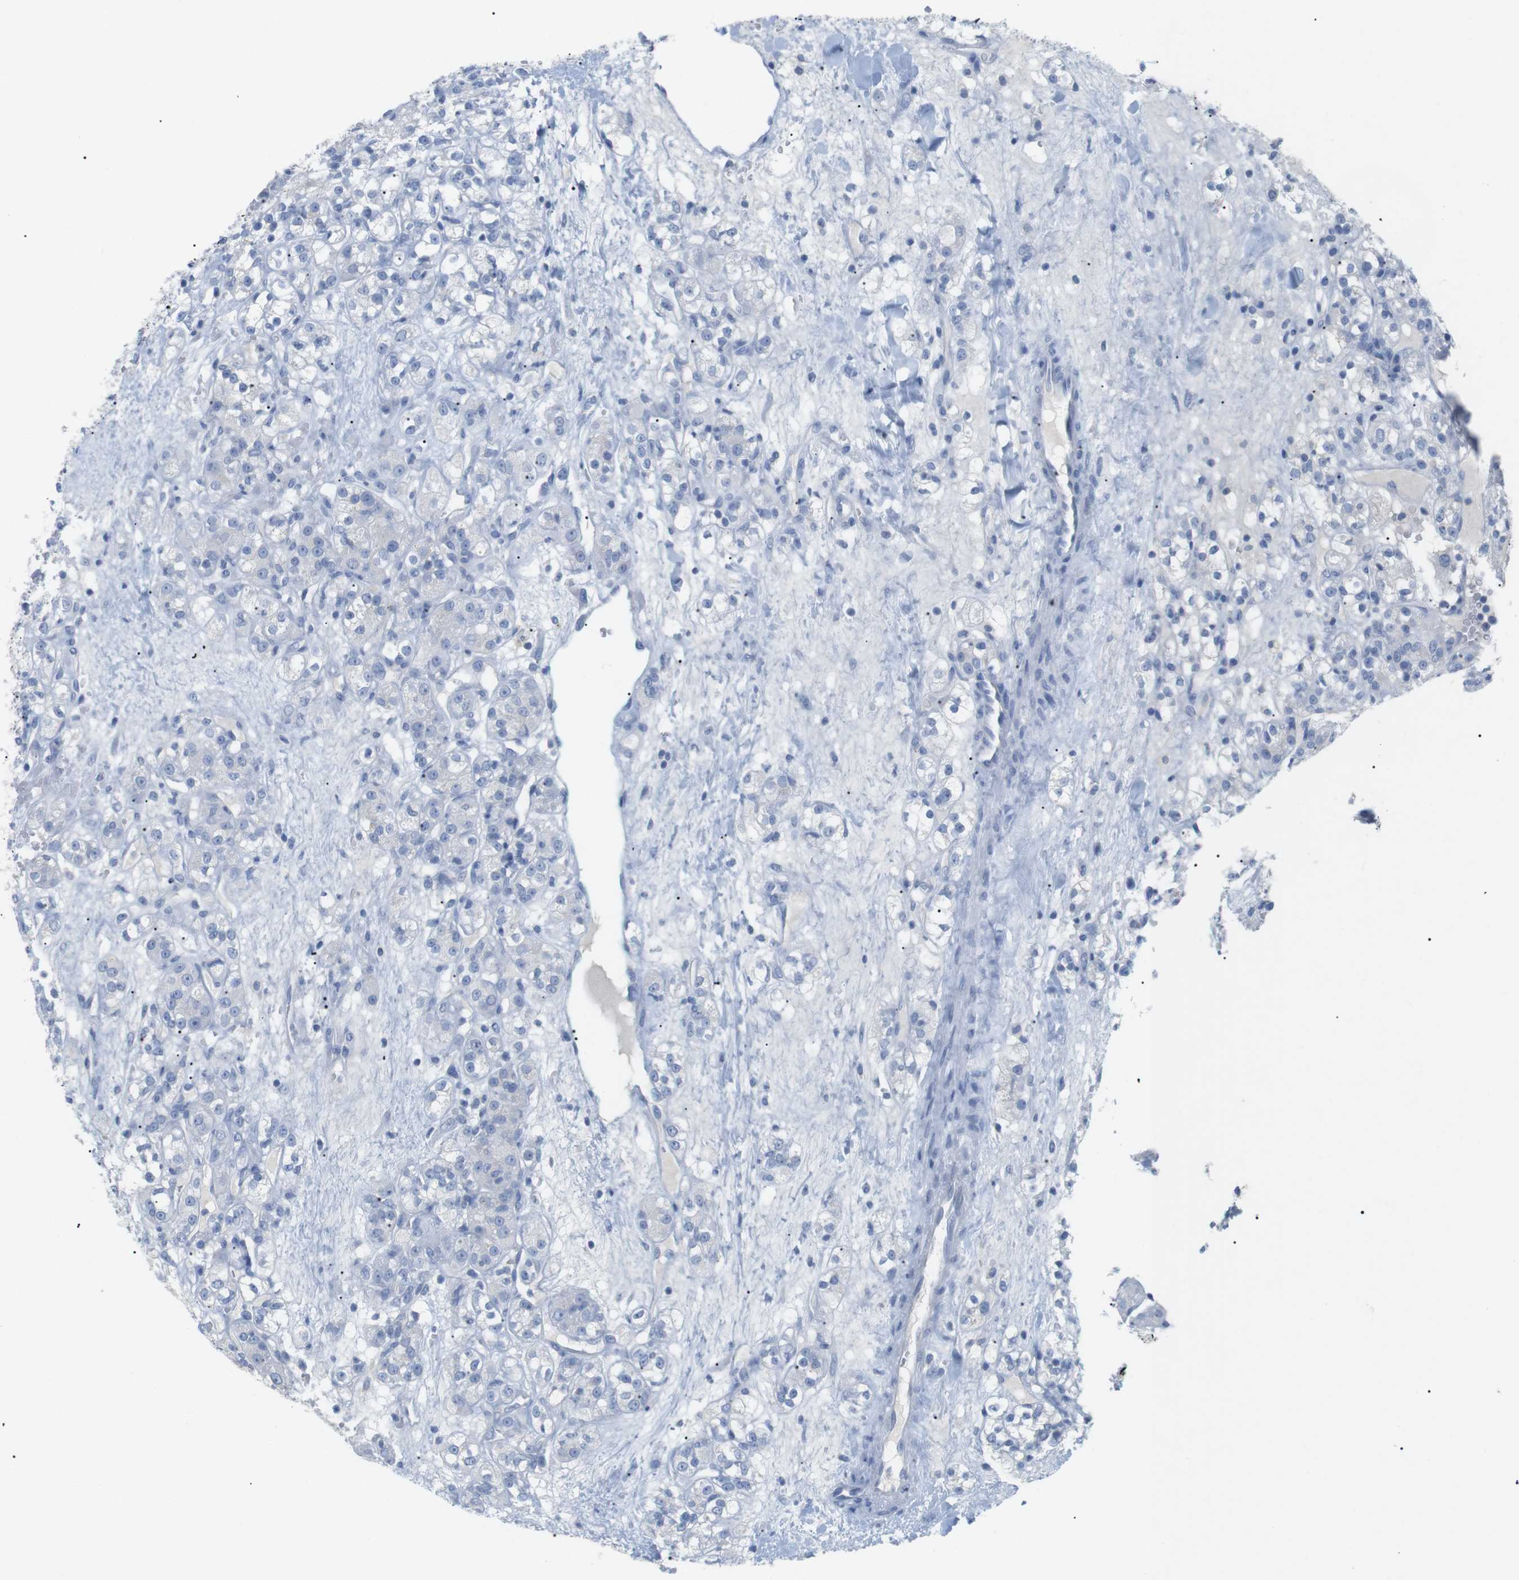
{"staining": {"intensity": "negative", "quantity": "none", "location": "none"}, "tissue": "renal cancer", "cell_type": "Tumor cells", "image_type": "cancer", "snomed": [{"axis": "morphology", "description": "Normal tissue, NOS"}, {"axis": "morphology", "description": "Adenocarcinoma, NOS"}, {"axis": "topography", "description": "Kidney"}], "caption": "Tumor cells are negative for protein expression in human adenocarcinoma (renal).", "gene": "HBG2", "patient": {"sex": "male", "age": 61}}